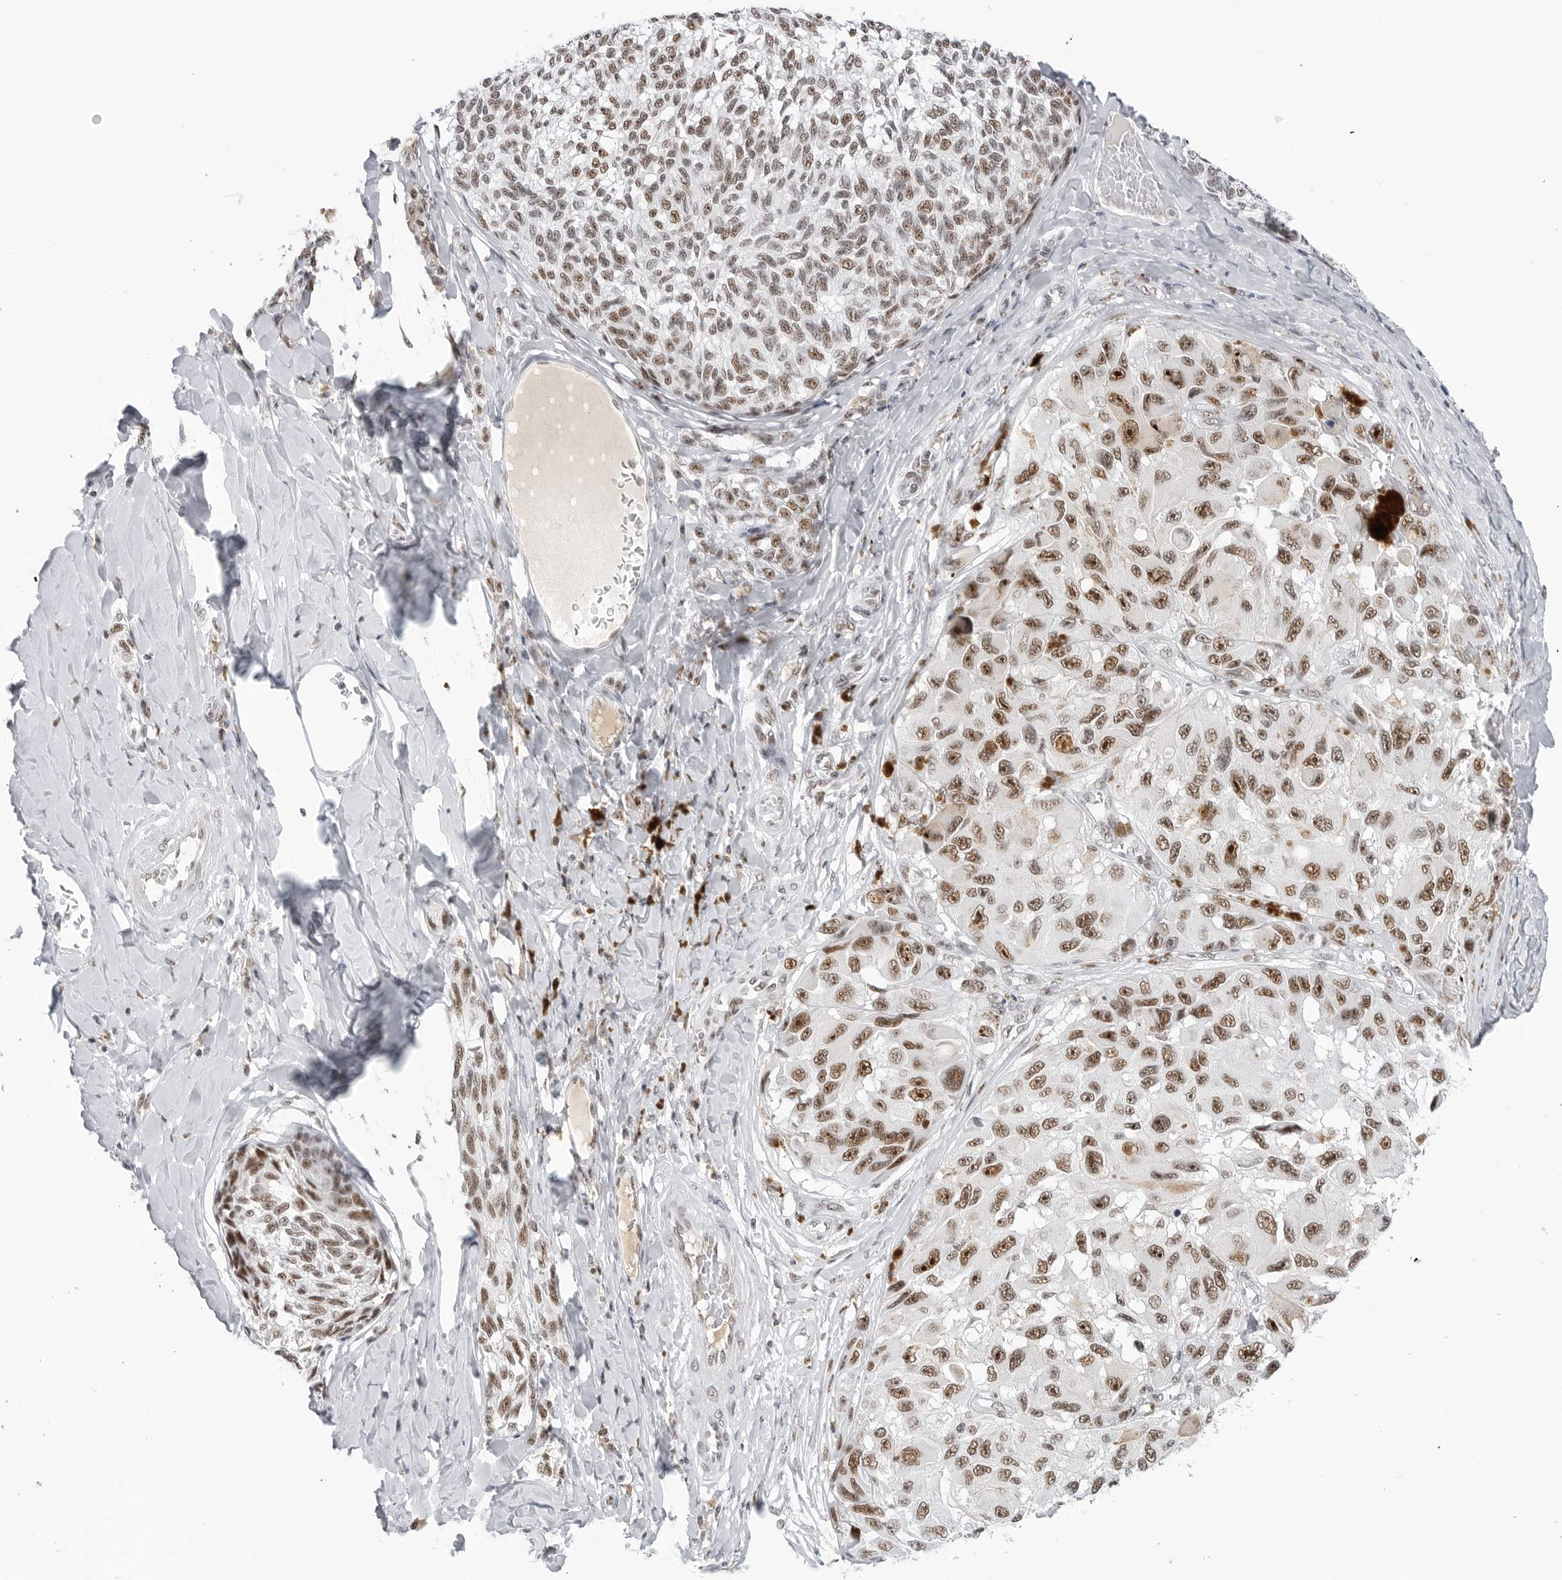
{"staining": {"intensity": "moderate", "quantity": ">75%", "location": "nuclear"}, "tissue": "melanoma", "cell_type": "Tumor cells", "image_type": "cancer", "snomed": [{"axis": "morphology", "description": "Malignant melanoma, NOS"}, {"axis": "topography", "description": "Skin"}], "caption": "Protein staining of malignant melanoma tissue displays moderate nuclear staining in about >75% of tumor cells. The protein is stained brown, and the nuclei are stained in blue (DAB (3,3'-diaminobenzidine) IHC with brightfield microscopy, high magnification).", "gene": "WRAP53", "patient": {"sex": "female", "age": 73}}